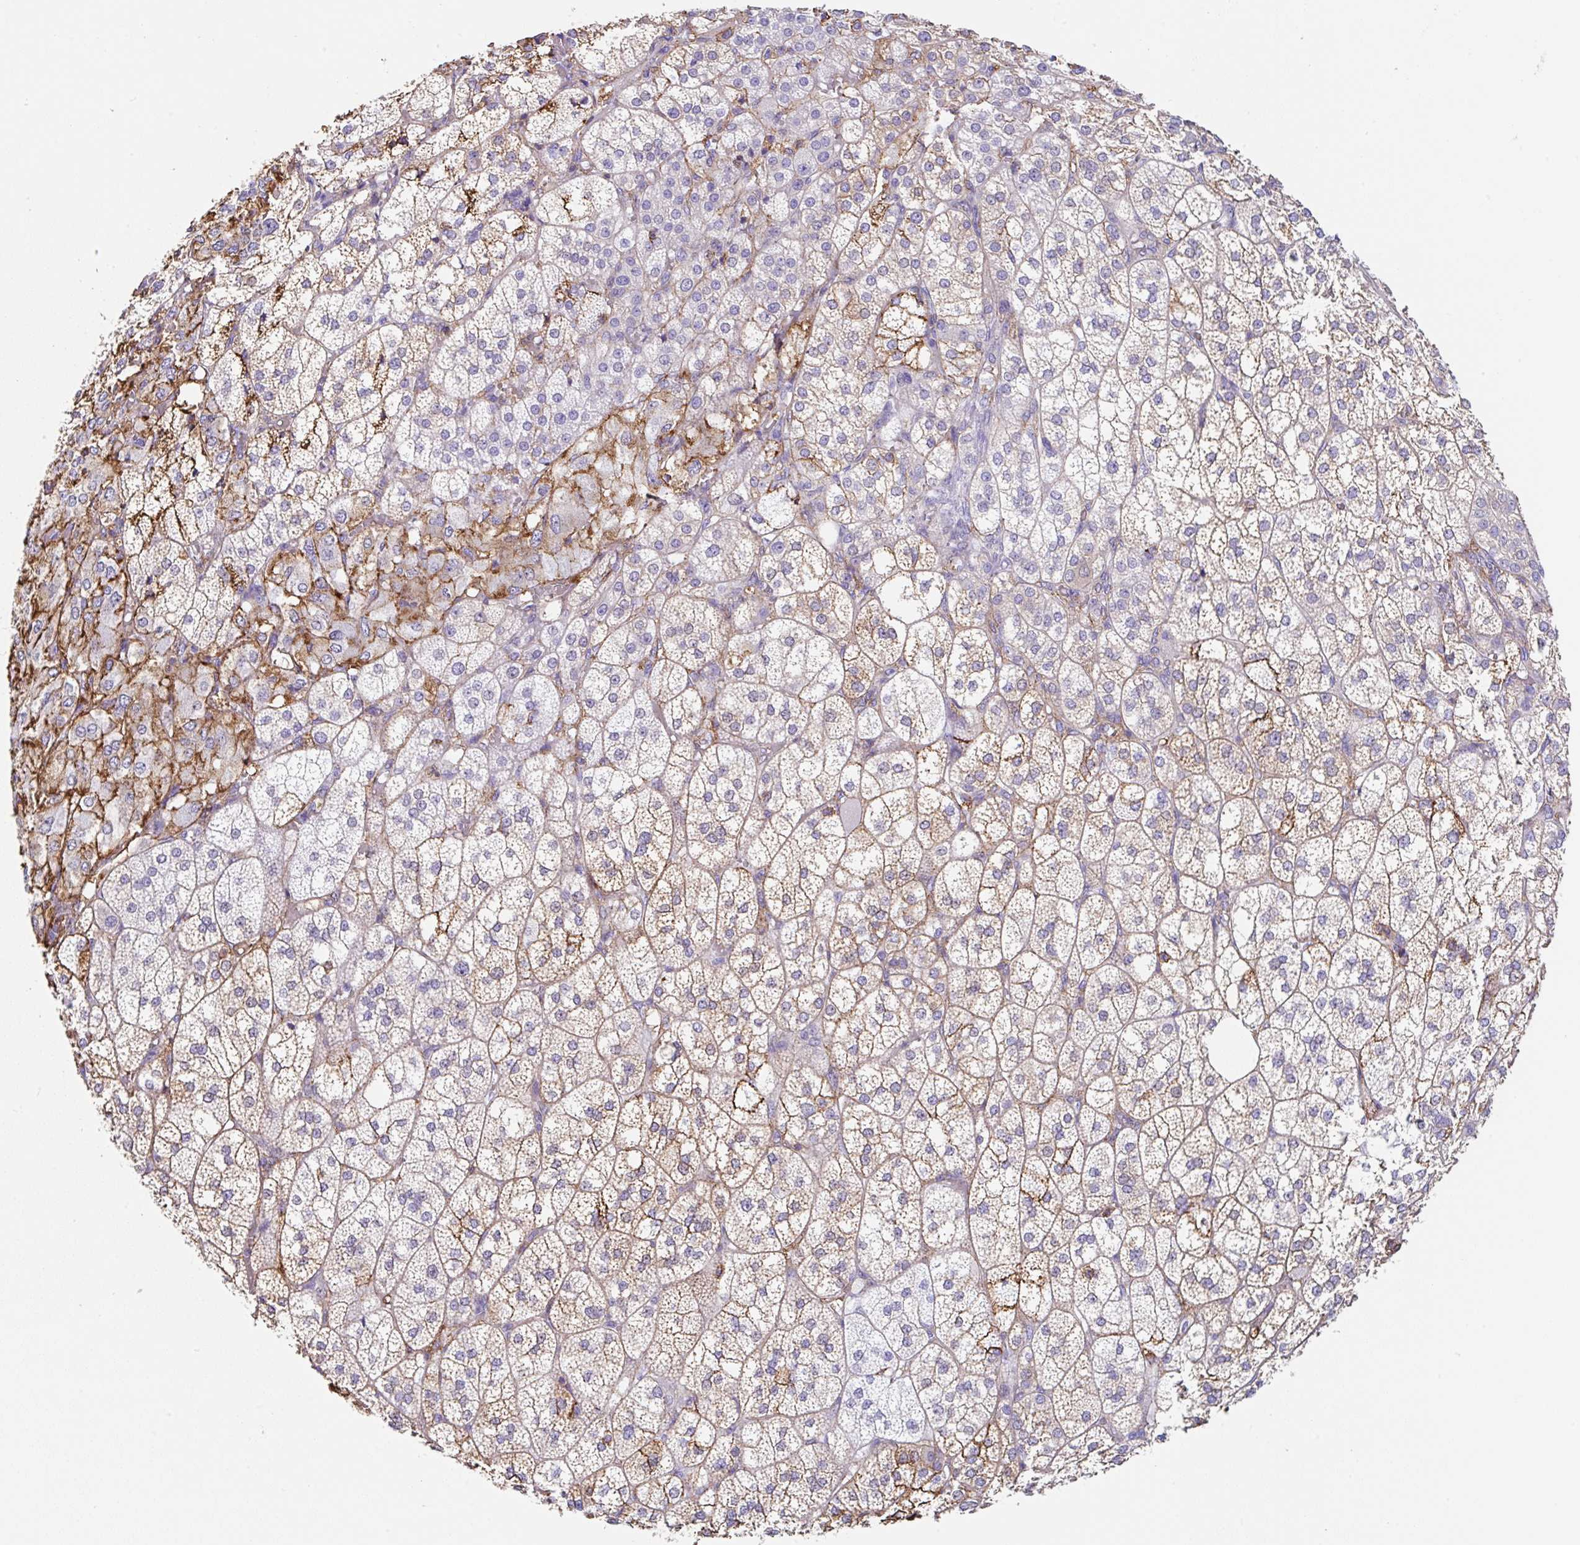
{"staining": {"intensity": "strong", "quantity": "25%-75%", "location": "cytoplasmic/membranous"}, "tissue": "adrenal gland", "cell_type": "Glandular cells", "image_type": "normal", "snomed": [{"axis": "morphology", "description": "Normal tissue, NOS"}, {"axis": "topography", "description": "Adrenal gland"}], "caption": "A high amount of strong cytoplasmic/membranous expression is identified in approximately 25%-75% of glandular cells in benign adrenal gland.", "gene": "MTTP", "patient": {"sex": "female", "age": 60}}